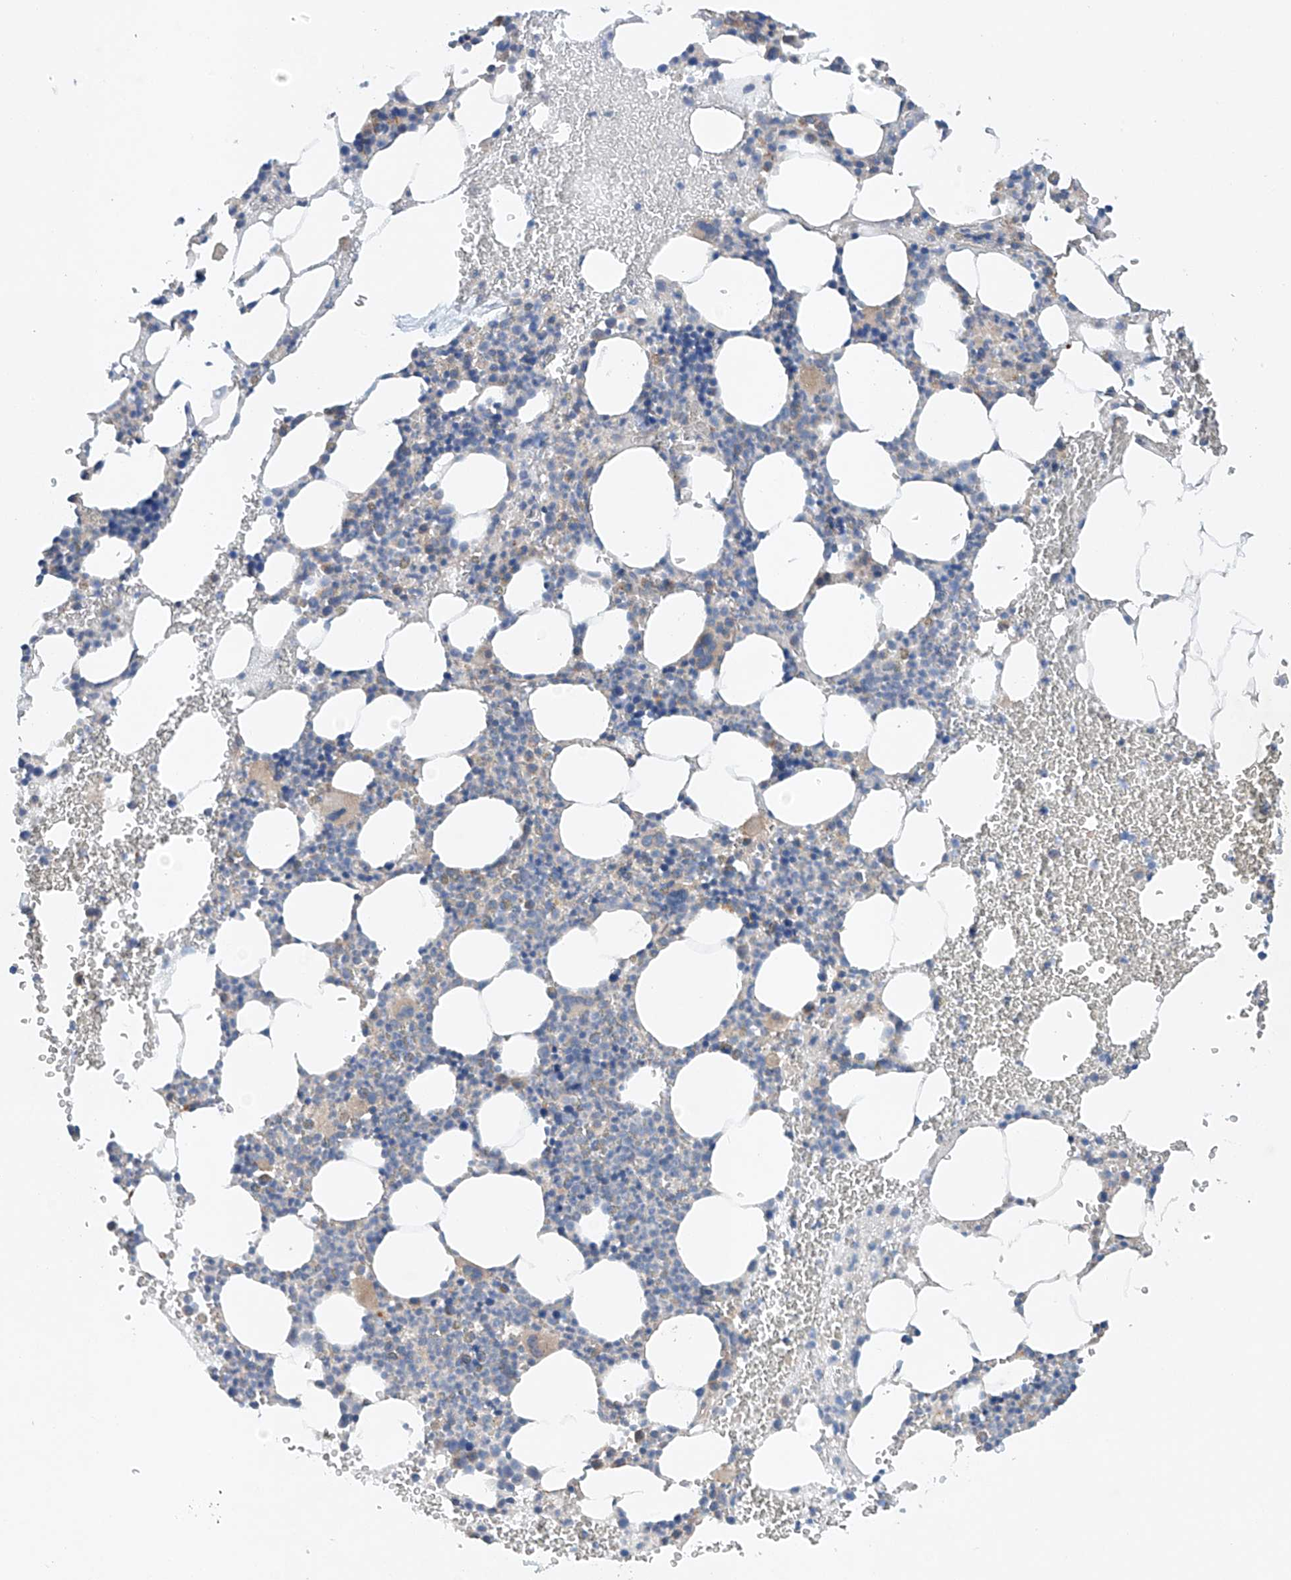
{"staining": {"intensity": "negative", "quantity": "none", "location": "none"}, "tissue": "bone marrow", "cell_type": "Hematopoietic cells", "image_type": "normal", "snomed": [{"axis": "morphology", "description": "Normal tissue, NOS"}, {"axis": "morphology", "description": "Inflammation, NOS"}, {"axis": "topography", "description": "Bone marrow"}], "caption": "This photomicrograph is of benign bone marrow stained with IHC to label a protein in brown with the nuclei are counter-stained blue. There is no staining in hematopoietic cells. (DAB (3,3'-diaminobenzidine) immunohistochemistry visualized using brightfield microscopy, high magnification).", "gene": "CEP85L", "patient": {"sex": "female", "age": 78}}